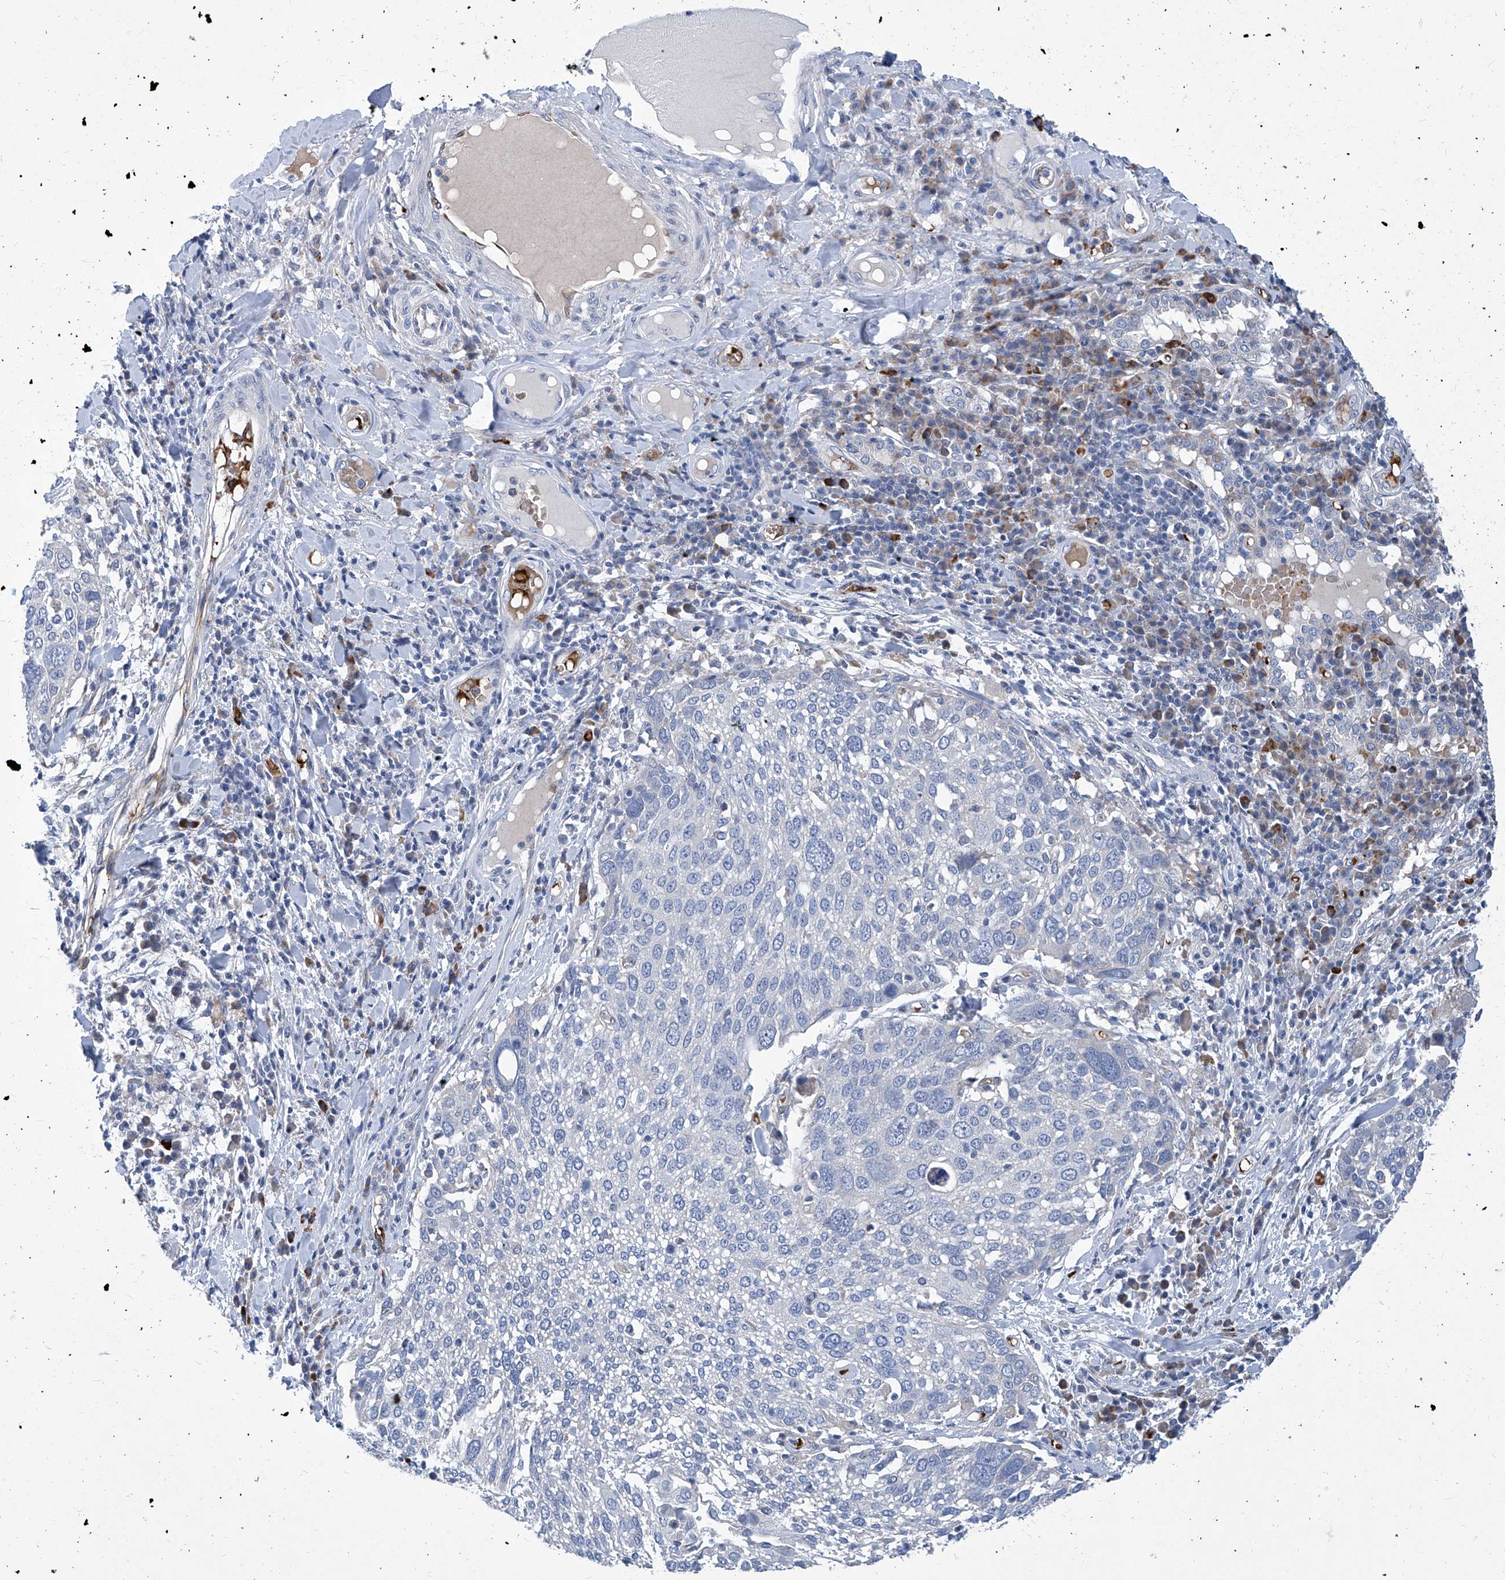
{"staining": {"intensity": "negative", "quantity": "none", "location": "none"}, "tissue": "lung cancer", "cell_type": "Tumor cells", "image_type": "cancer", "snomed": [{"axis": "morphology", "description": "Squamous cell carcinoma, NOS"}, {"axis": "topography", "description": "Lung"}], "caption": "IHC photomicrograph of human lung cancer (squamous cell carcinoma) stained for a protein (brown), which demonstrates no staining in tumor cells.", "gene": "FPR2", "patient": {"sex": "male", "age": 65}}